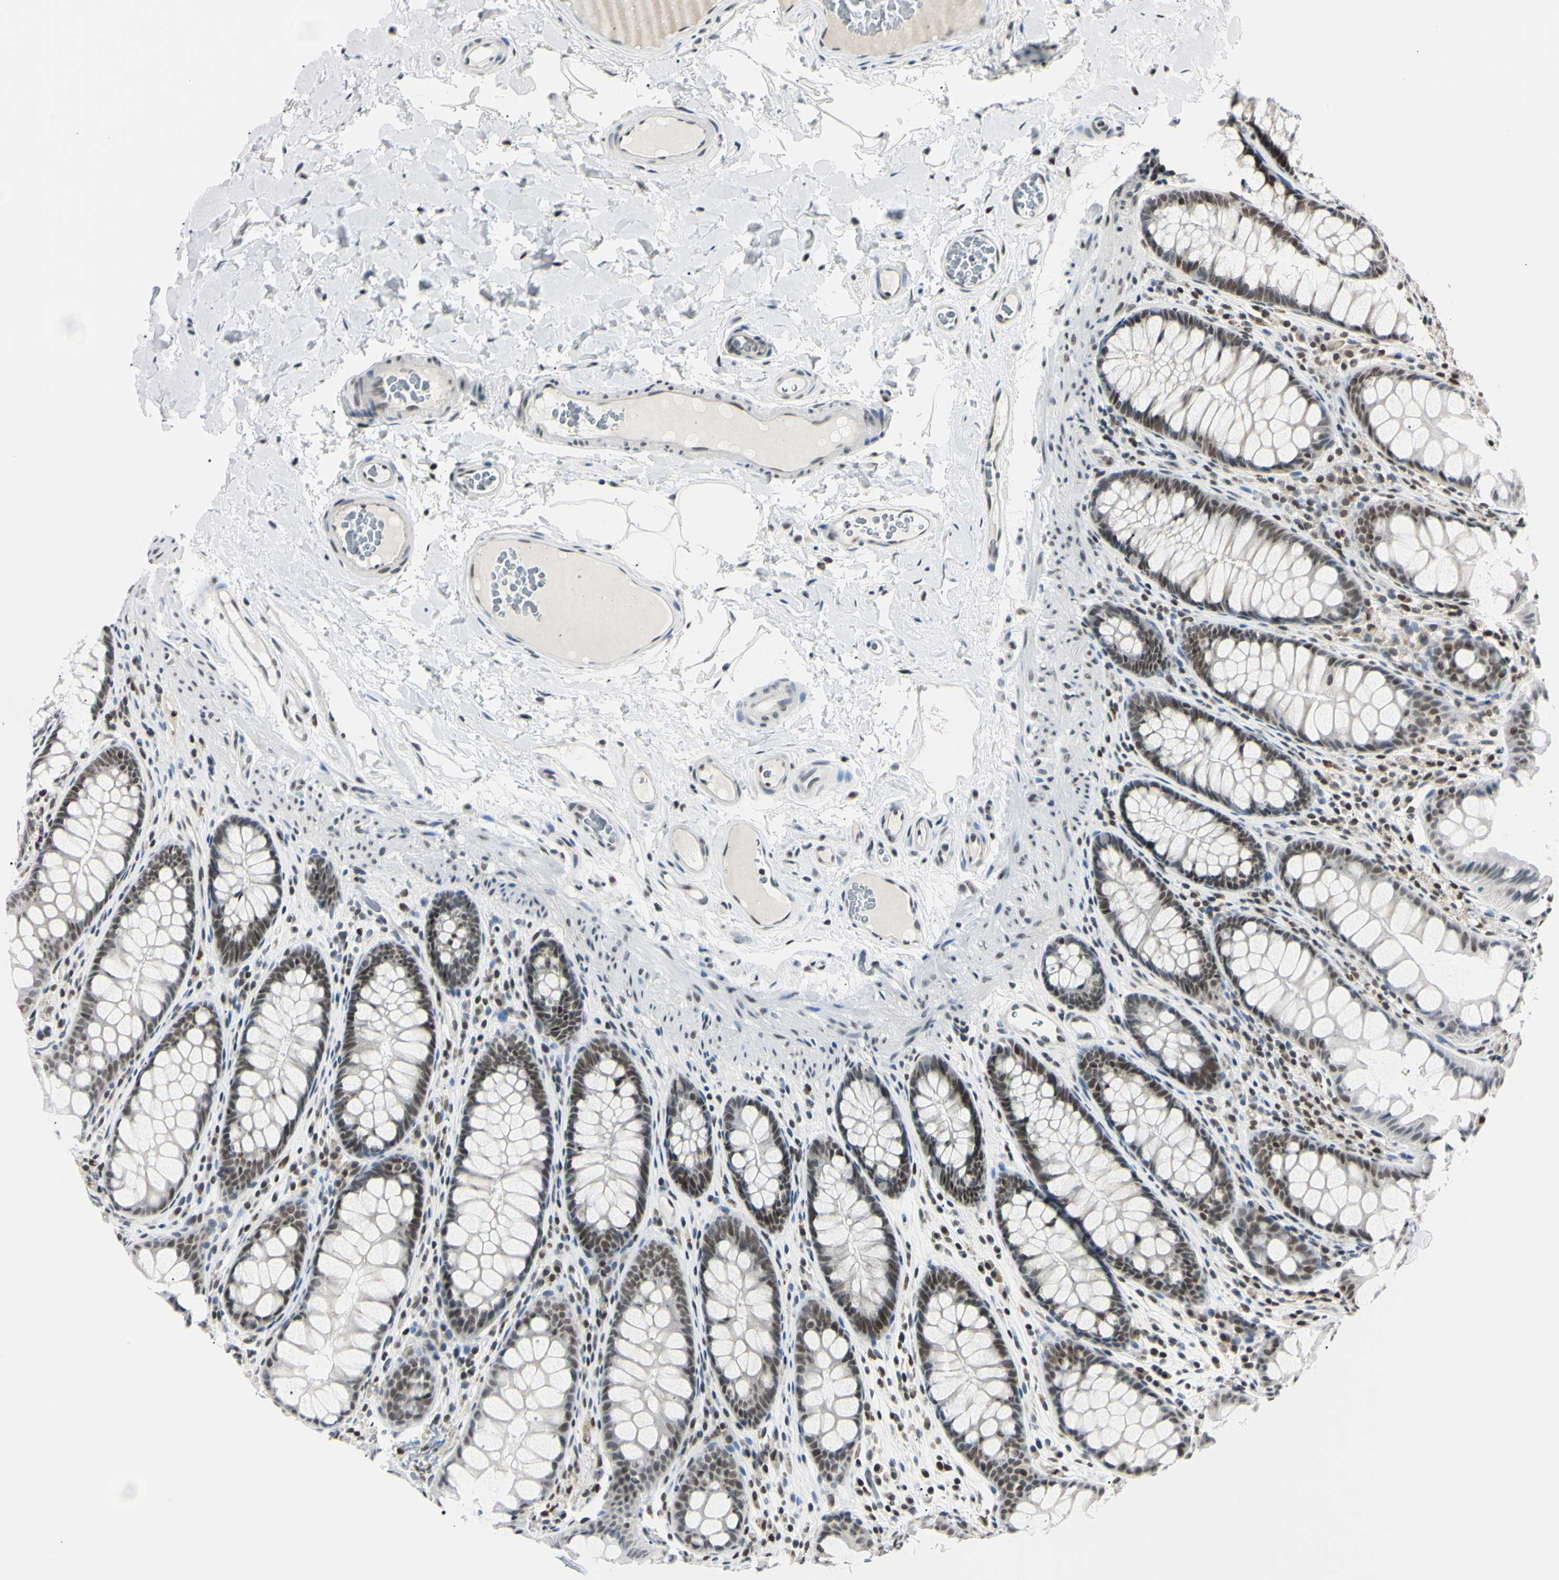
{"staining": {"intensity": "moderate", "quantity": "25%-75%", "location": "nuclear"}, "tissue": "colon", "cell_type": "Endothelial cells", "image_type": "normal", "snomed": [{"axis": "morphology", "description": "Normal tissue, NOS"}, {"axis": "topography", "description": "Colon"}], "caption": "Moderate nuclear protein positivity is identified in approximately 25%-75% of endothelial cells in colon.", "gene": "C1orf174", "patient": {"sex": "female", "age": 55}}